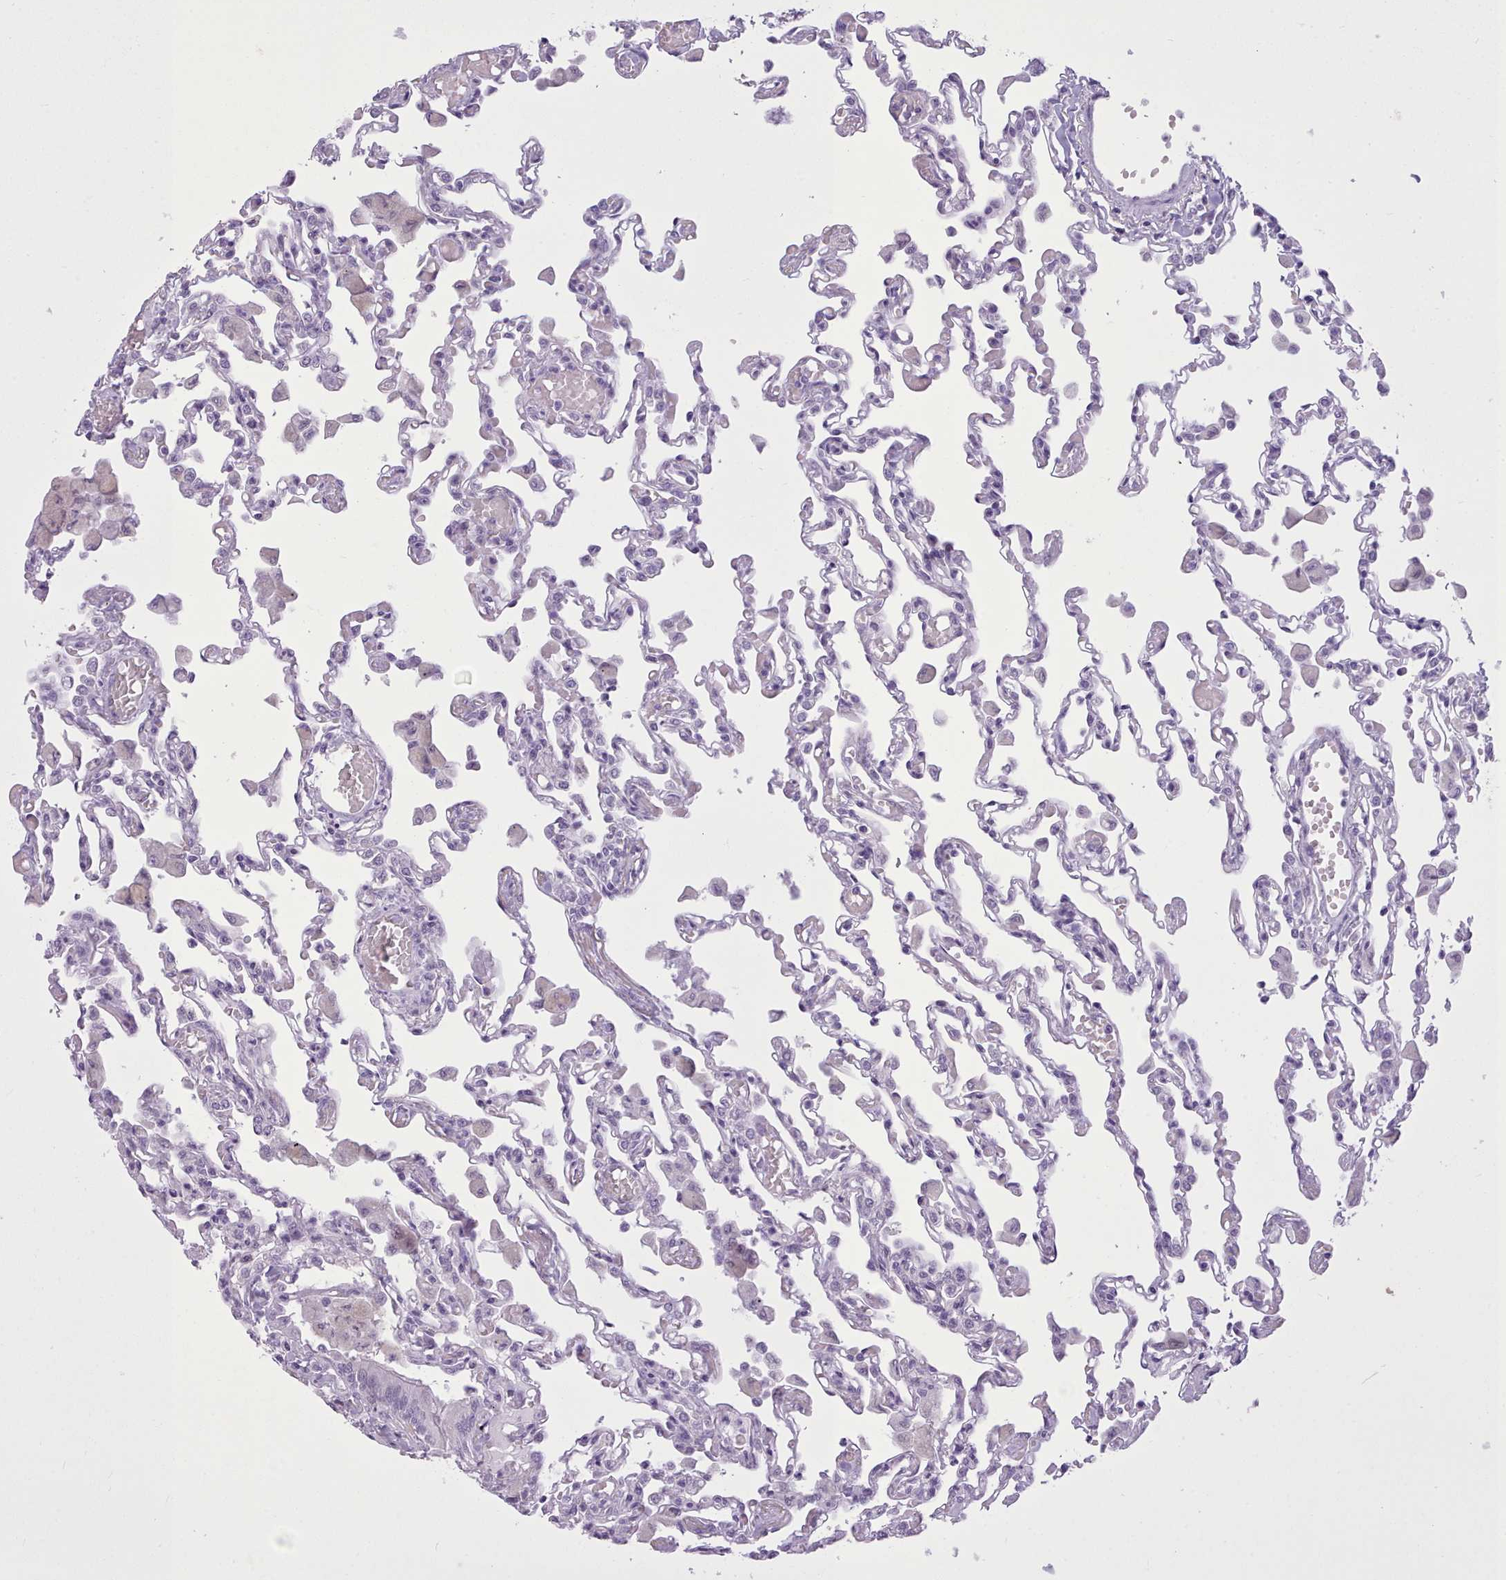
{"staining": {"intensity": "negative", "quantity": "none", "location": "none"}, "tissue": "lung", "cell_type": "Alveolar cells", "image_type": "normal", "snomed": [{"axis": "morphology", "description": "Normal tissue, NOS"}, {"axis": "topography", "description": "Bronchus"}, {"axis": "topography", "description": "Lung"}], "caption": "Human lung stained for a protein using immunohistochemistry (IHC) shows no positivity in alveolar cells.", "gene": "FBXO48", "patient": {"sex": "female", "age": 49}}